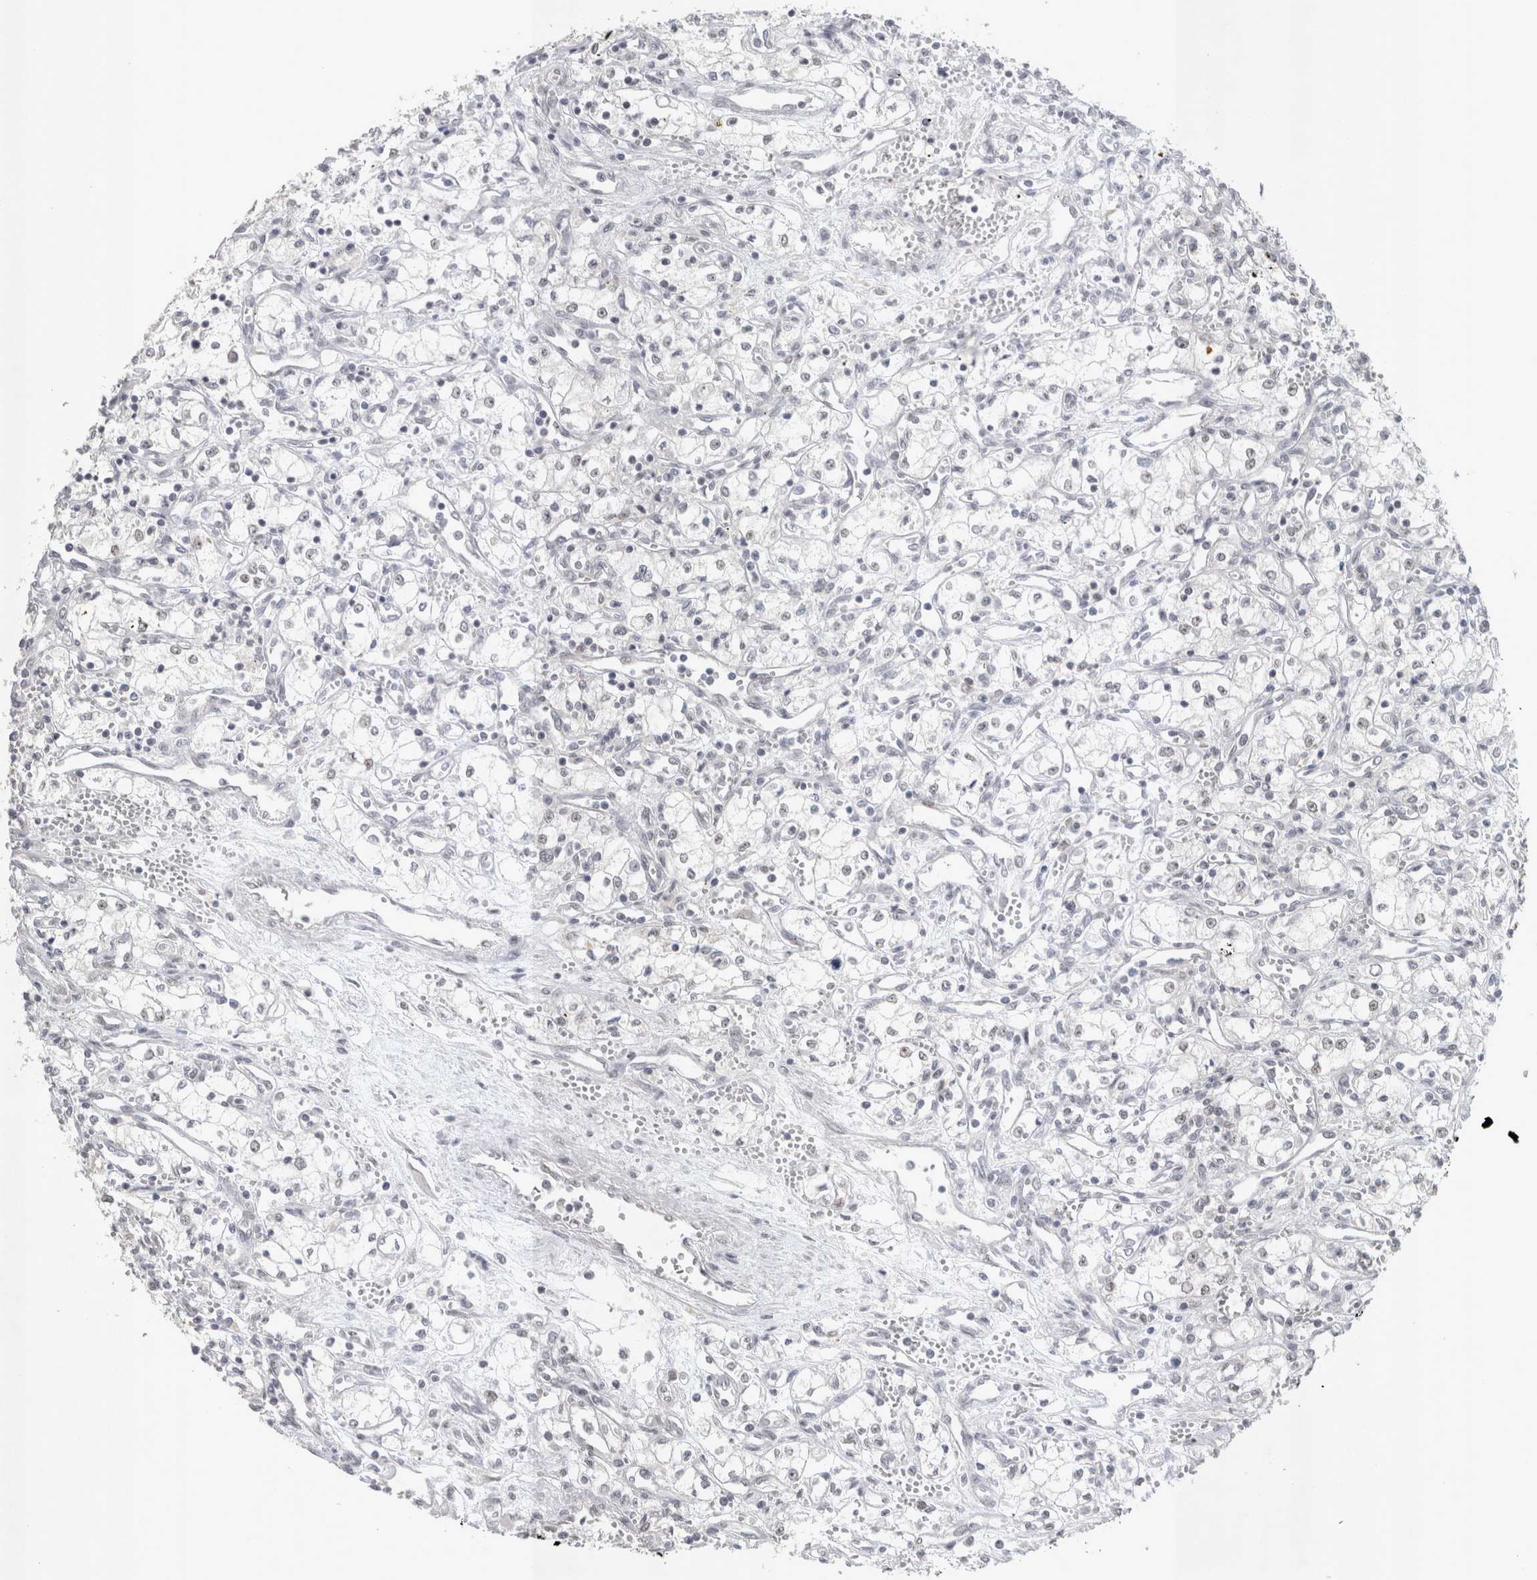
{"staining": {"intensity": "negative", "quantity": "none", "location": "none"}, "tissue": "renal cancer", "cell_type": "Tumor cells", "image_type": "cancer", "snomed": [{"axis": "morphology", "description": "Adenocarcinoma, NOS"}, {"axis": "topography", "description": "Kidney"}], "caption": "This photomicrograph is of adenocarcinoma (renal) stained with immunohistochemistry to label a protein in brown with the nuclei are counter-stained blue. There is no positivity in tumor cells.", "gene": "RECQL4", "patient": {"sex": "male", "age": 59}}